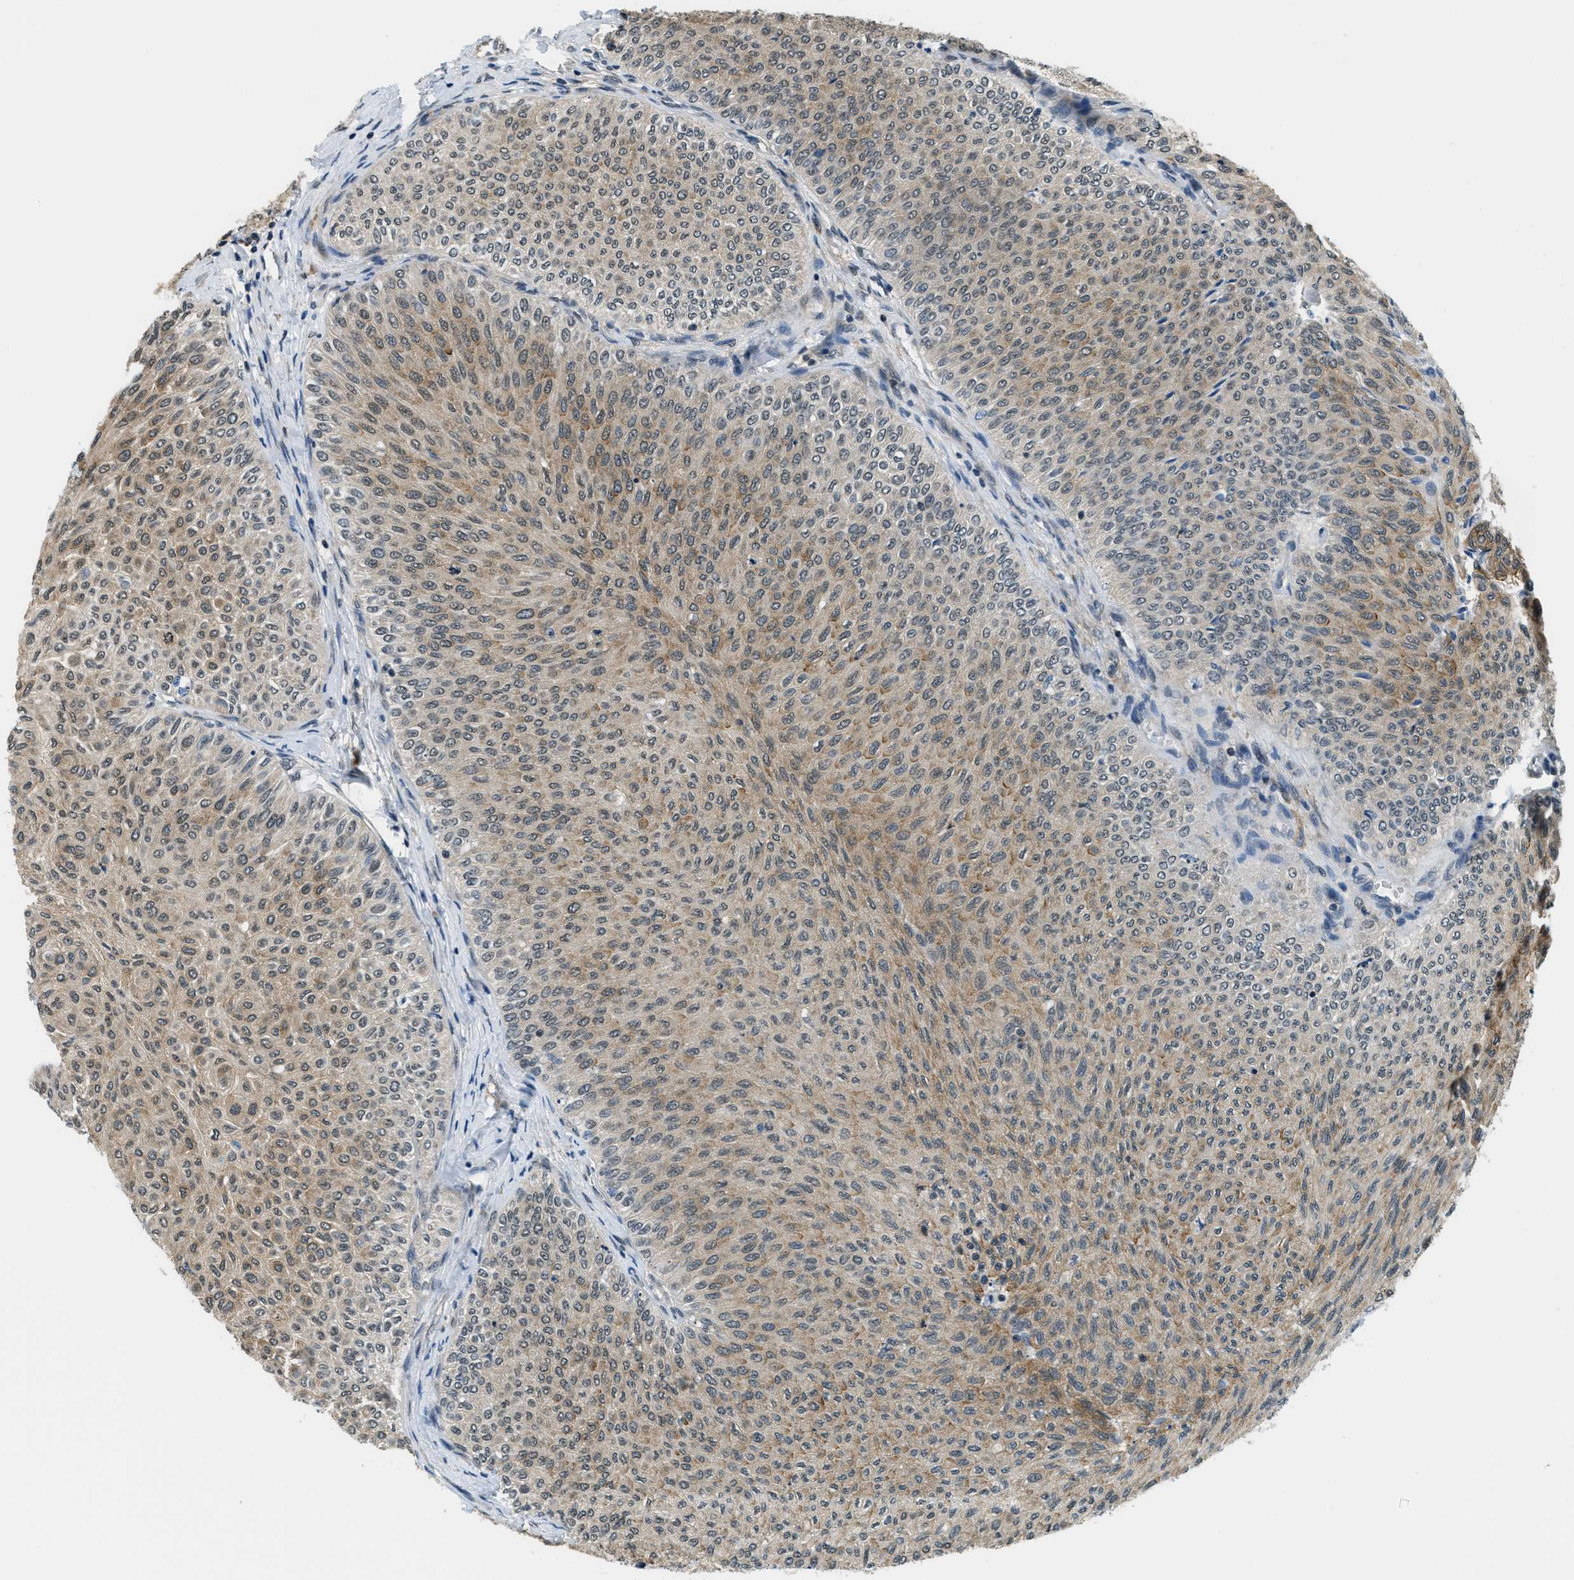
{"staining": {"intensity": "moderate", "quantity": "<25%", "location": "cytoplasmic/membranous"}, "tissue": "urothelial cancer", "cell_type": "Tumor cells", "image_type": "cancer", "snomed": [{"axis": "morphology", "description": "Urothelial carcinoma, Low grade"}, {"axis": "topography", "description": "Urinary bladder"}], "caption": "Immunohistochemistry of low-grade urothelial carcinoma shows low levels of moderate cytoplasmic/membranous positivity in approximately <25% of tumor cells.", "gene": "RAB11FIP1", "patient": {"sex": "male", "age": 78}}